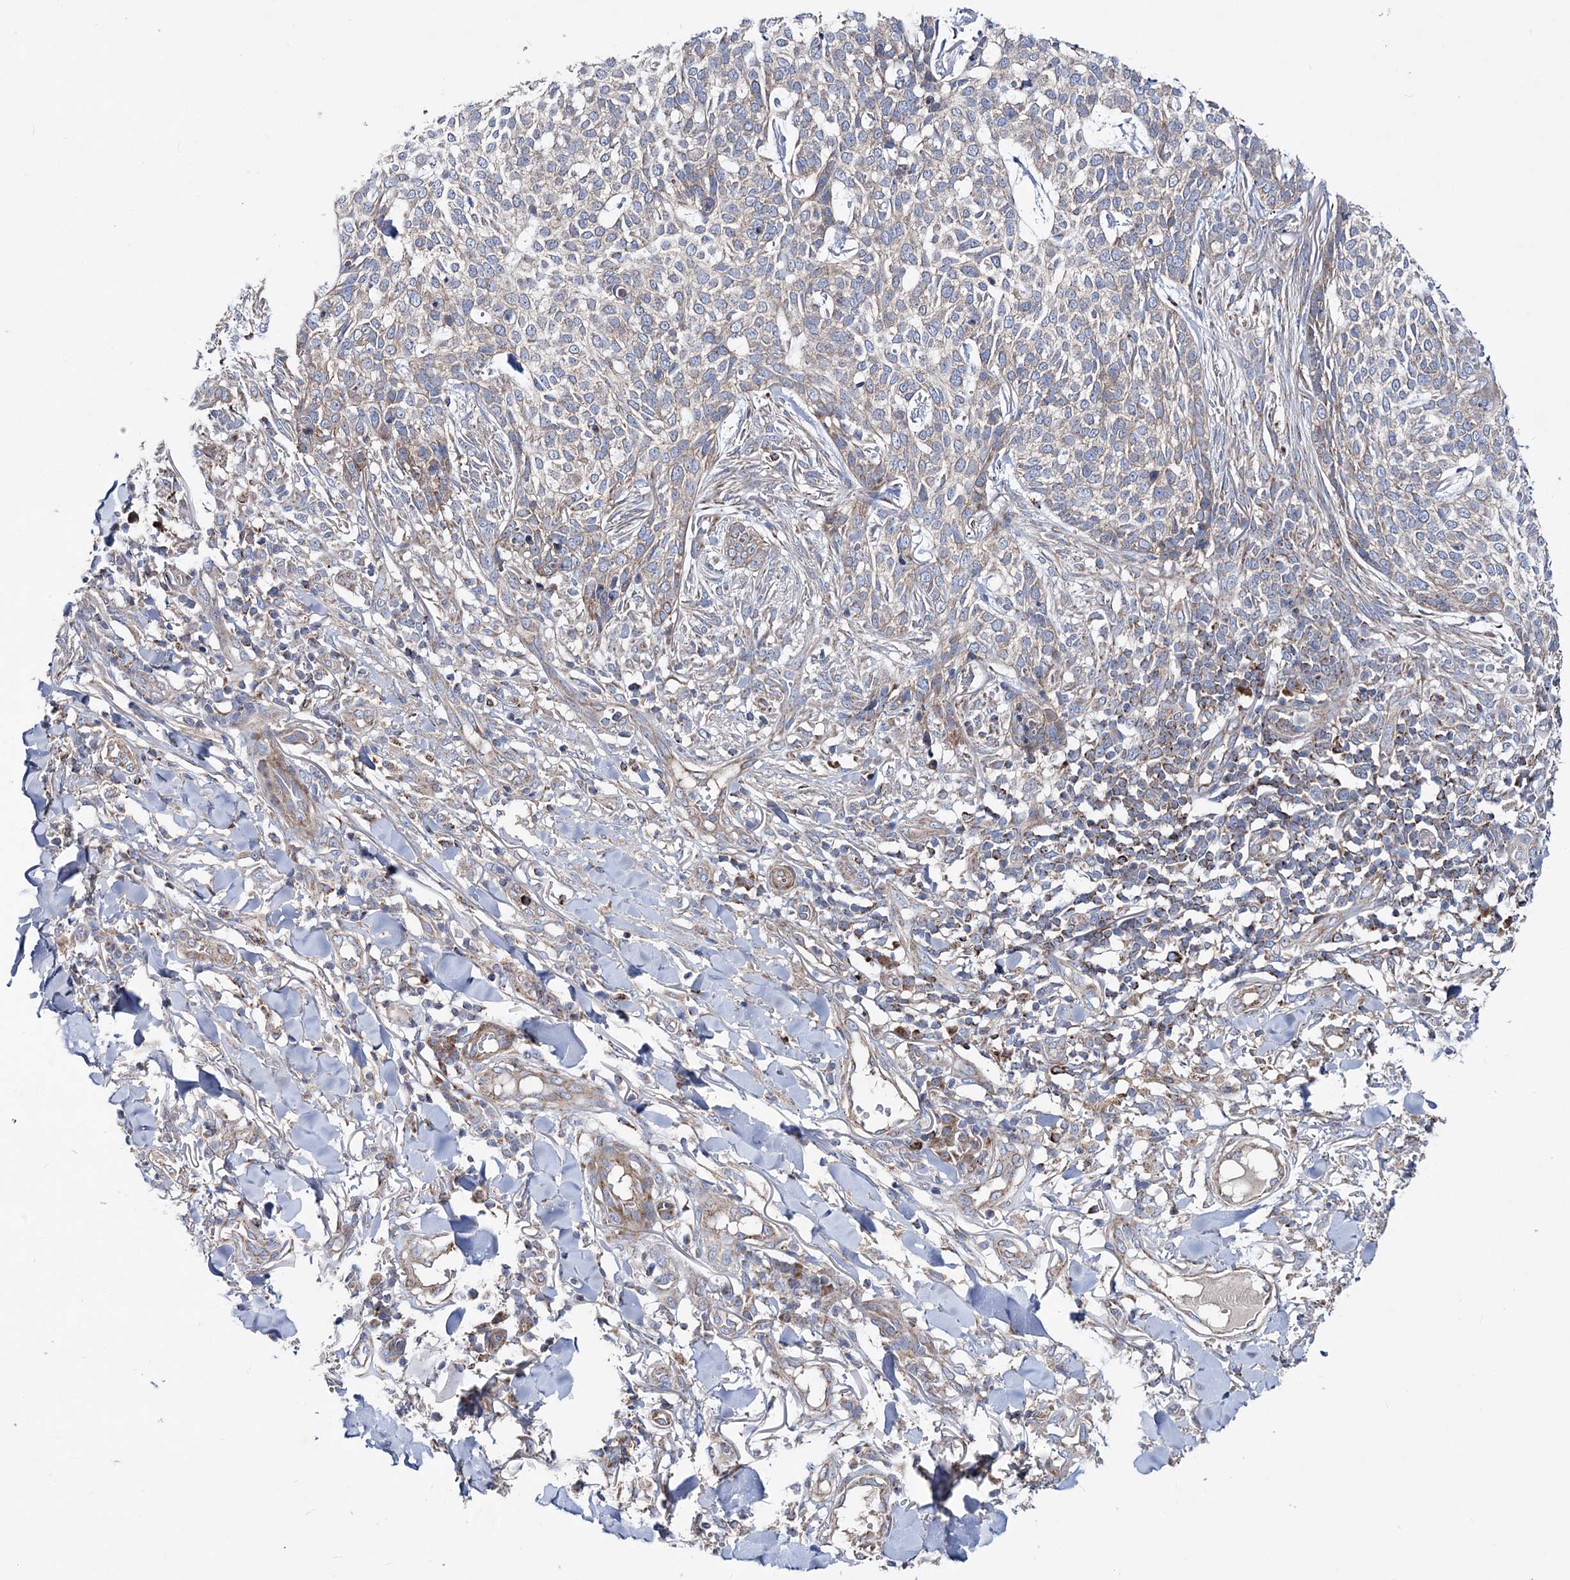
{"staining": {"intensity": "weak", "quantity": "25%-75%", "location": "cytoplasmic/membranous"}, "tissue": "skin cancer", "cell_type": "Tumor cells", "image_type": "cancer", "snomed": [{"axis": "morphology", "description": "Basal cell carcinoma"}, {"axis": "topography", "description": "Skin"}], "caption": "High-power microscopy captured an immunohistochemistry (IHC) image of skin cancer, revealing weak cytoplasmic/membranous expression in approximately 25%-75% of tumor cells.", "gene": "NGLY1", "patient": {"sex": "female", "age": 64}}